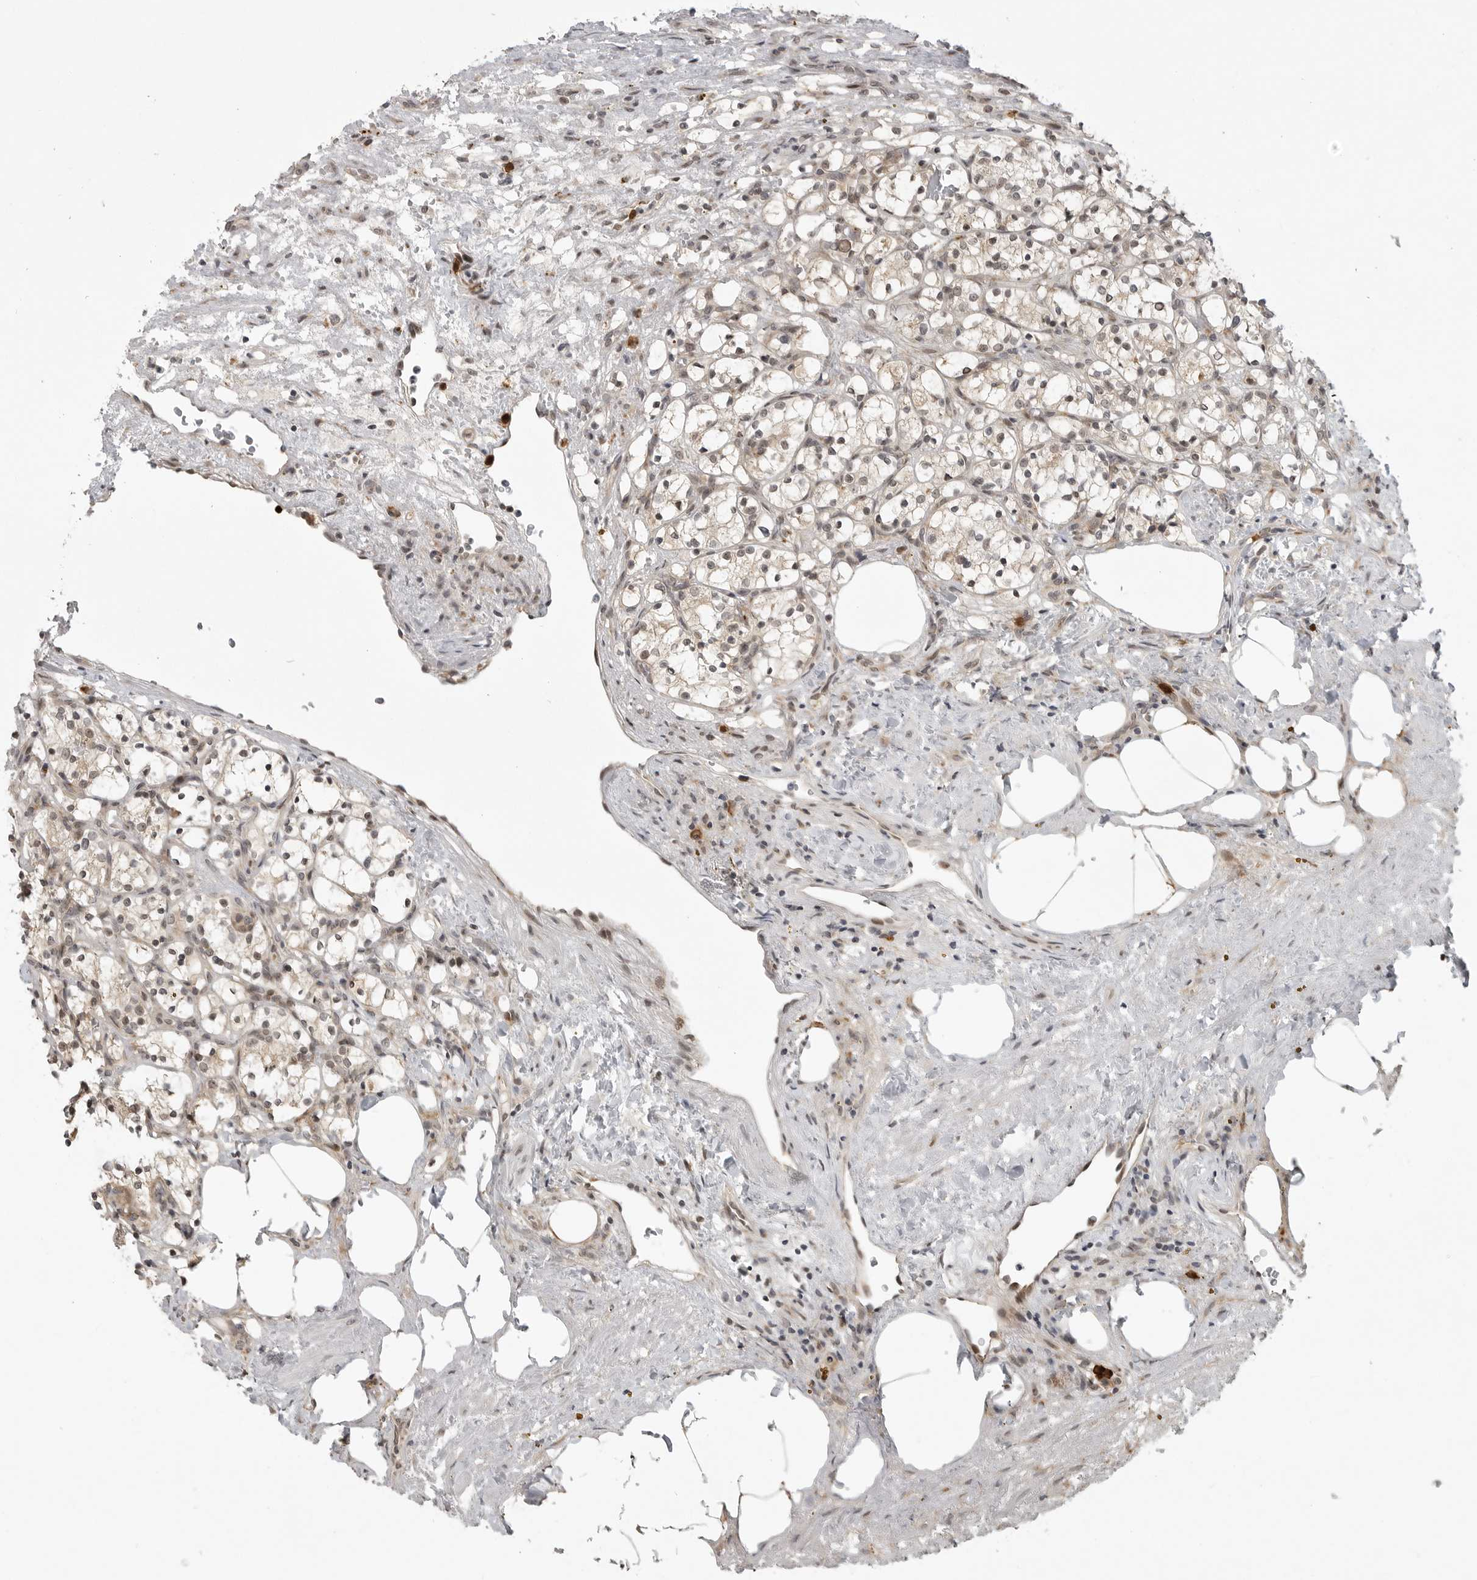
{"staining": {"intensity": "weak", "quantity": "25%-75%", "location": "cytoplasmic/membranous,nuclear"}, "tissue": "renal cancer", "cell_type": "Tumor cells", "image_type": "cancer", "snomed": [{"axis": "morphology", "description": "Adenocarcinoma, NOS"}, {"axis": "topography", "description": "Kidney"}], "caption": "Weak cytoplasmic/membranous and nuclear protein expression is identified in about 25%-75% of tumor cells in renal cancer.", "gene": "CEP295NL", "patient": {"sex": "female", "age": 69}}